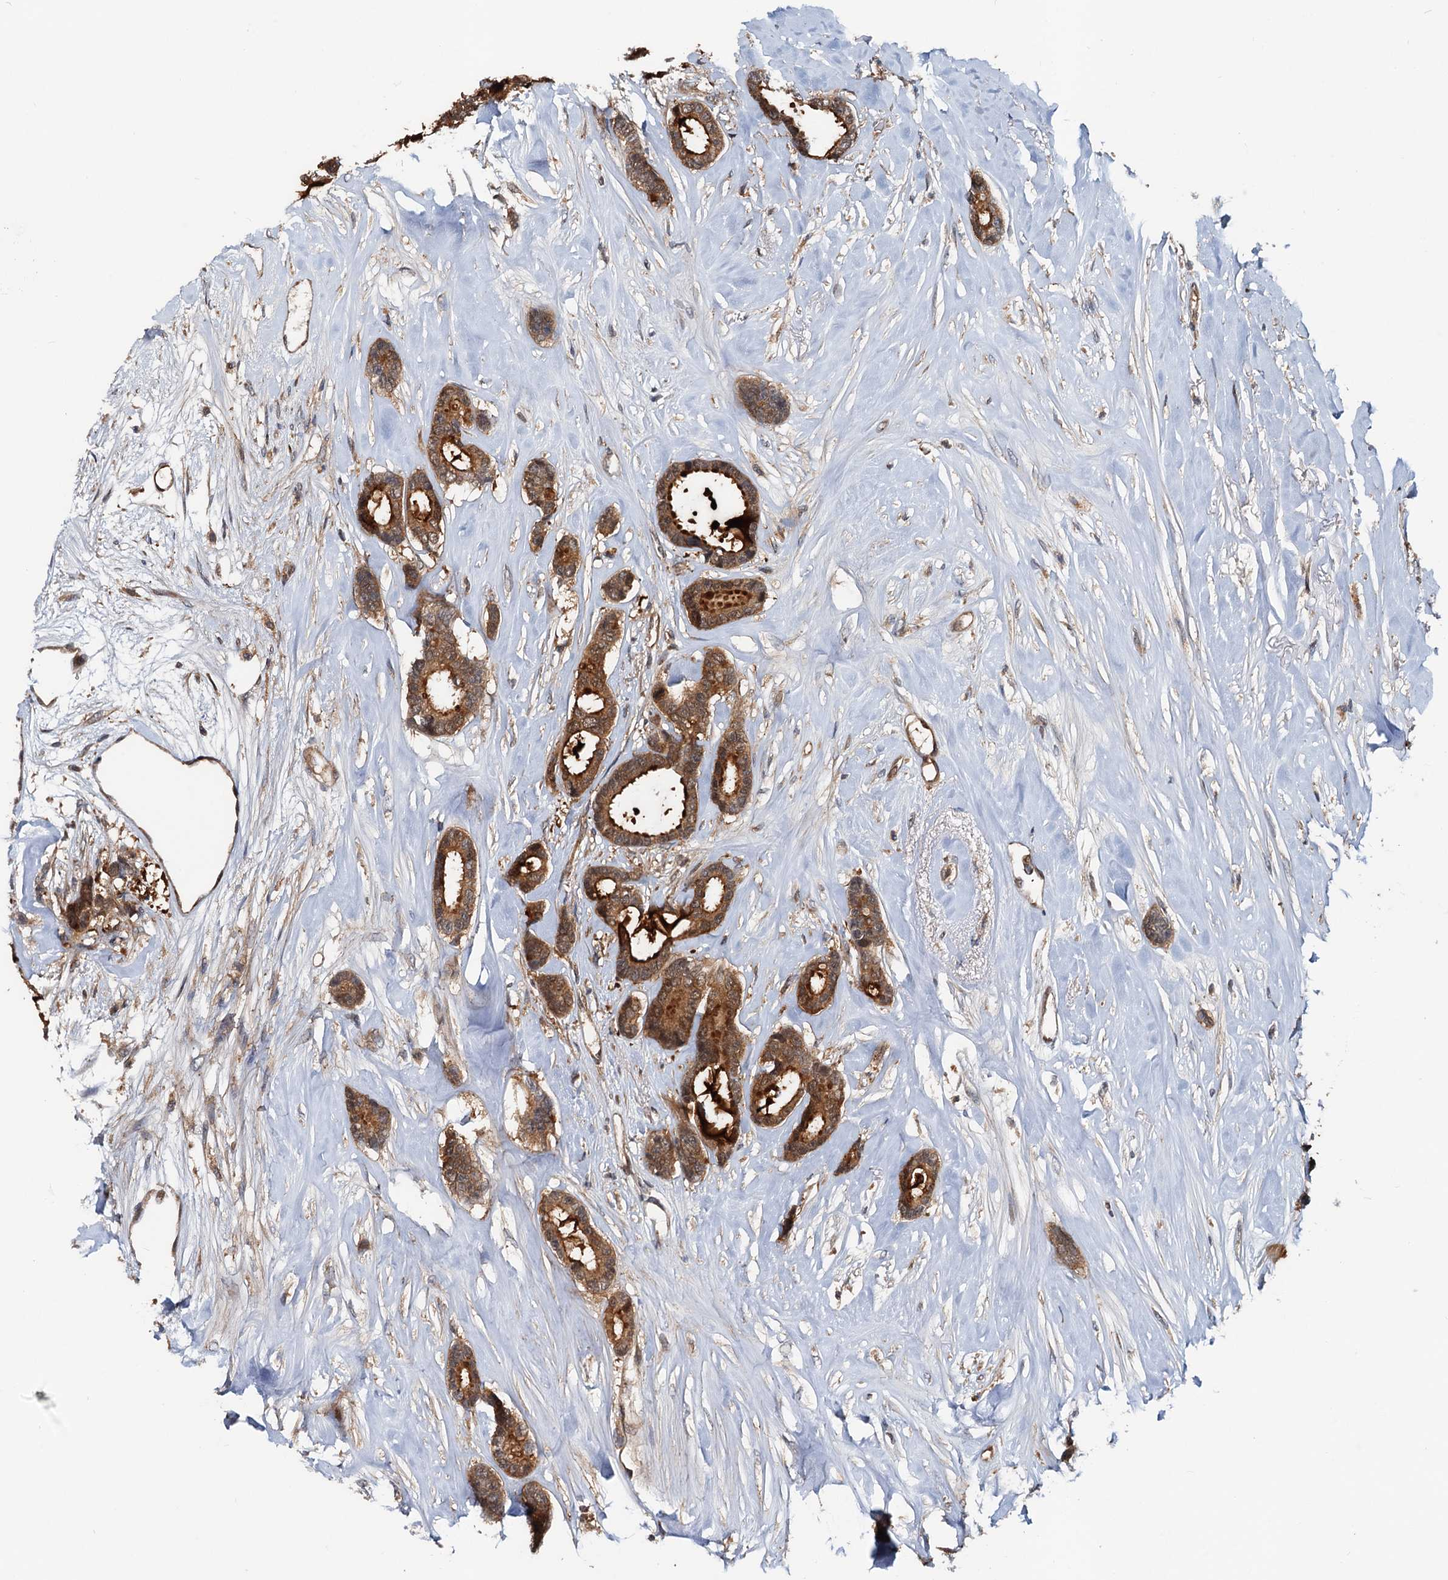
{"staining": {"intensity": "moderate", "quantity": ">75%", "location": "cytoplasmic/membranous"}, "tissue": "breast cancer", "cell_type": "Tumor cells", "image_type": "cancer", "snomed": [{"axis": "morphology", "description": "Duct carcinoma"}, {"axis": "topography", "description": "Breast"}], "caption": "This micrograph shows IHC staining of breast invasive ductal carcinoma, with medium moderate cytoplasmic/membranous staining in about >75% of tumor cells.", "gene": "AAGAB", "patient": {"sex": "female", "age": 87}}